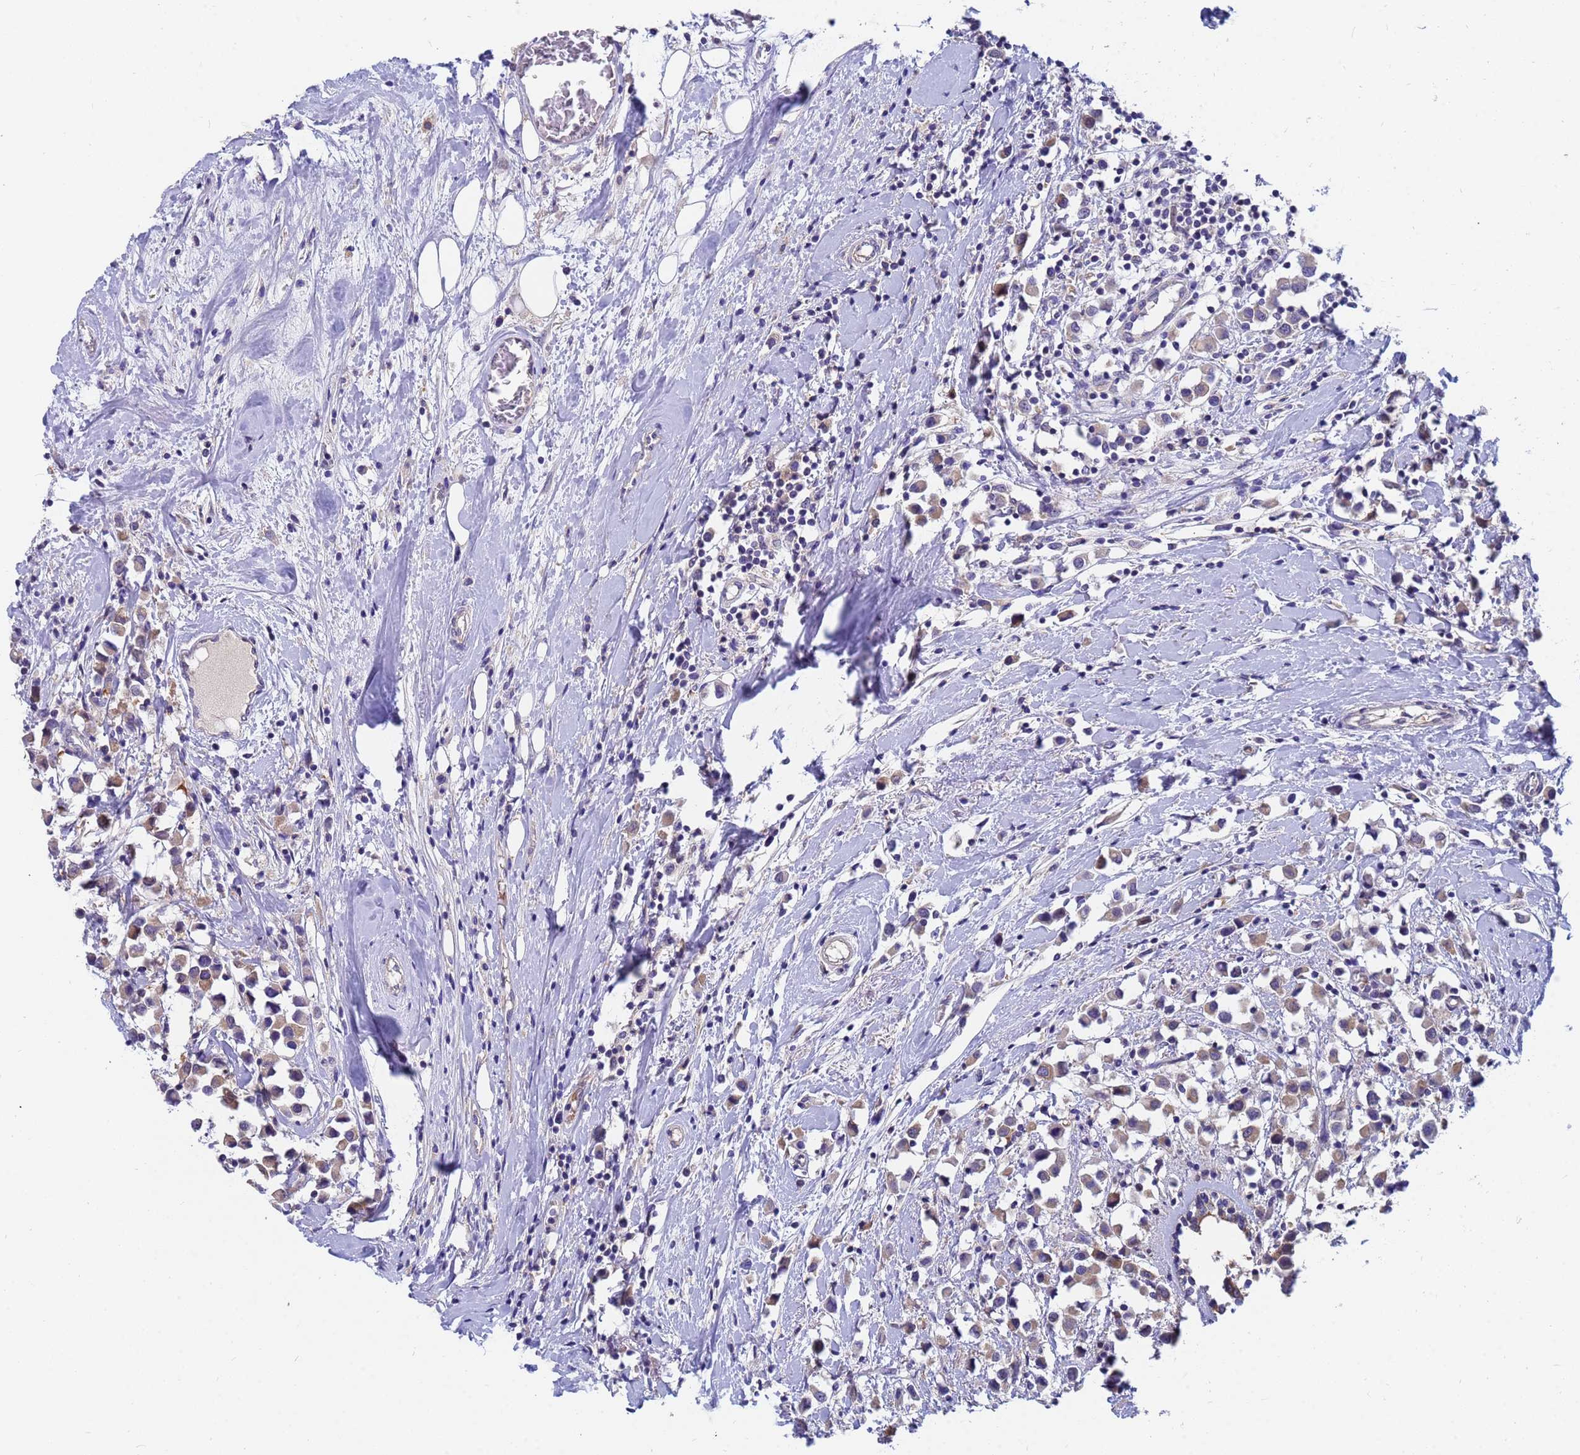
{"staining": {"intensity": "moderate", "quantity": ">75%", "location": "cytoplasmic/membranous"}, "tissue": "breast cancer", "cell_type": "Tumor cells", "image_type": "cancer", "snomed": [{"axis": "morphology", "description": "Duct carcinoma"}, {"axis": "topography", "description": "Breast"}], "caption": "Protein expression analysis of infiltrating ductal carcinoma (breast) shows moderate cytoplasmic/membranous expression in approximately >75% of tumor cells. (IHC, brightfield microscopy, high magnification).", "gene": "TTLL11", "patient": {"sex": "female", "age": 61}}